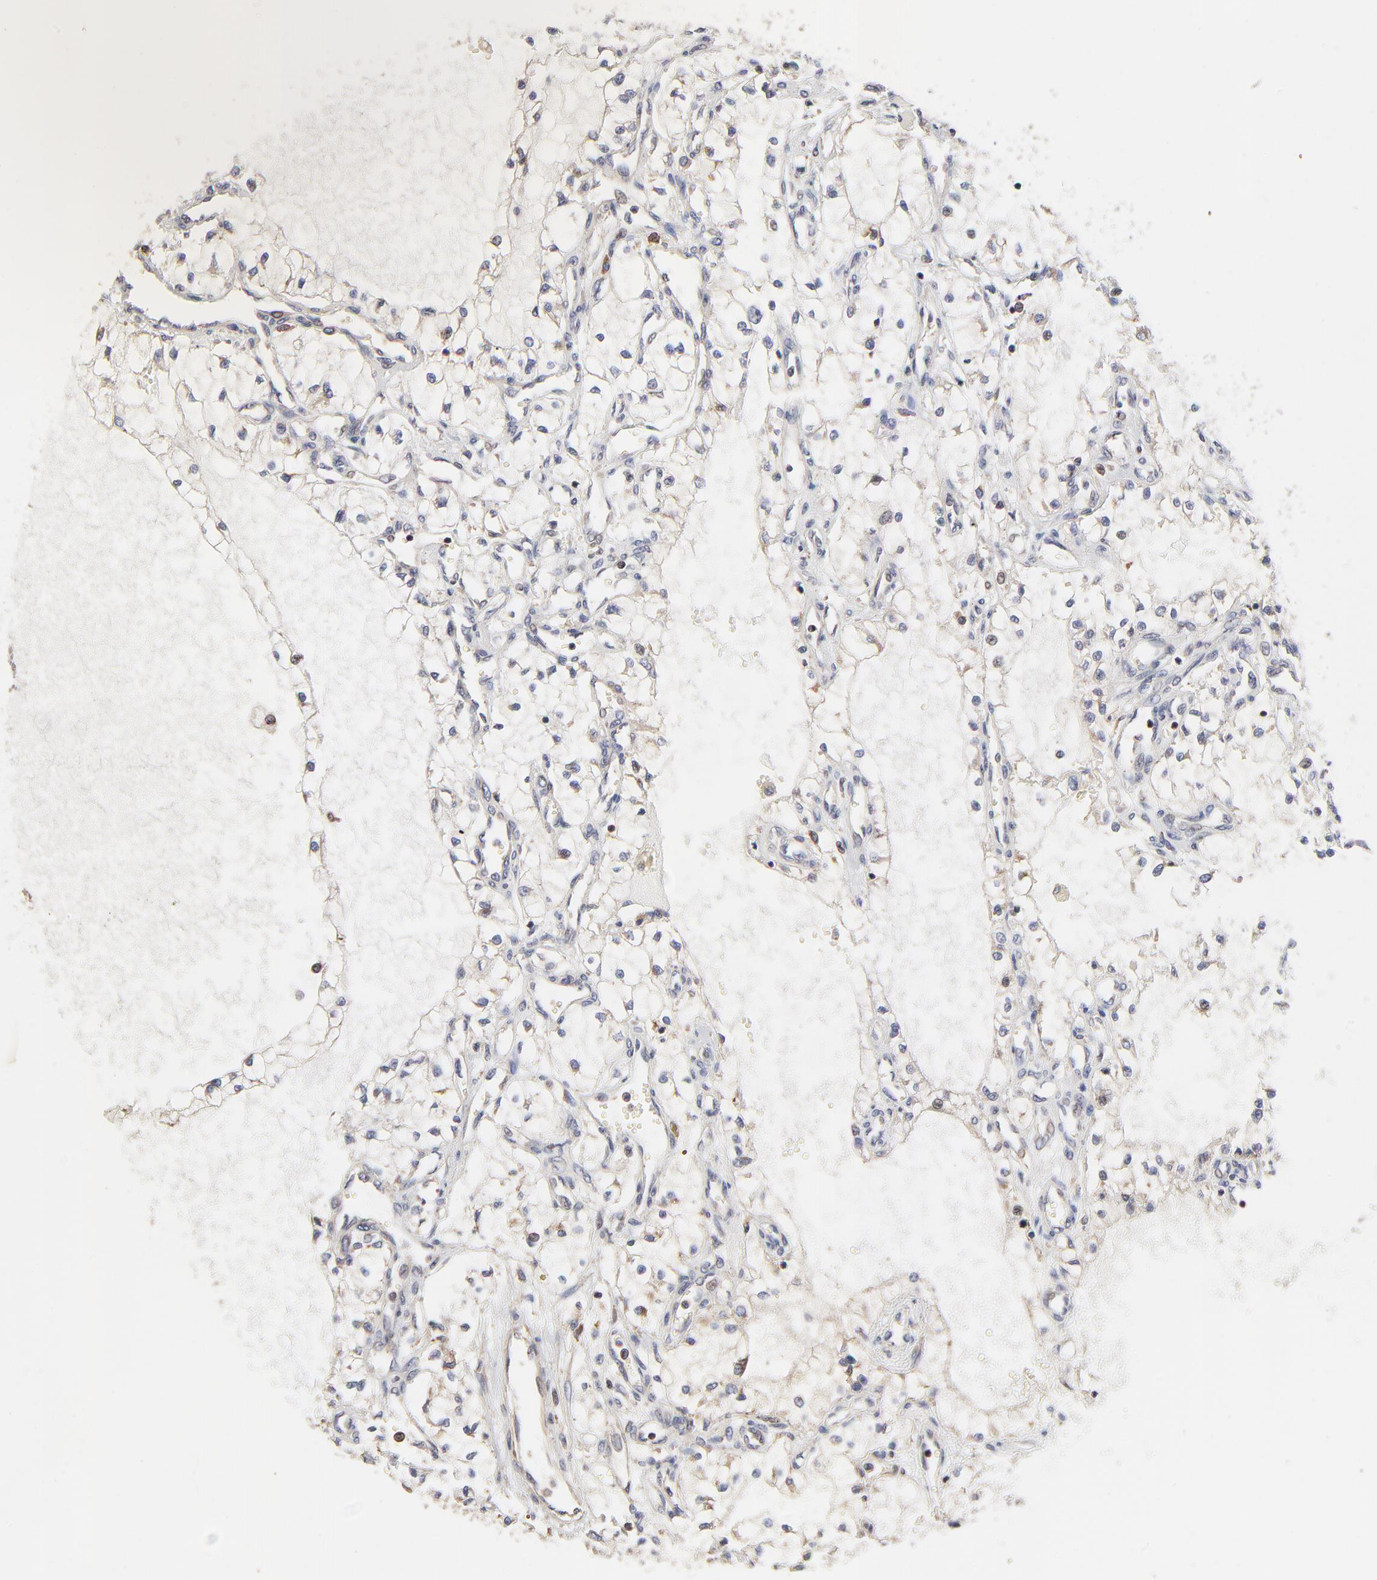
{"staining": {"intensity": "negative", "quantity": "none", "location": "none"}, "tissue": "renal cancer", "cell_type": "Tumor cells", "image_type": "cancer", "snomed": [{"axis": "morphology", "description": "Adenocarcinoma, NOS"}, {"axis": "topography", "description": "Kidney"}], "caption": "DAB (3,3'-diaminobenzidine) immunohistochemical staining of renal adenocarcinoma reveals no significant staining in tumor cells.", "gene": "ELP2", "patient": {"sex": "male", "age": 61}}